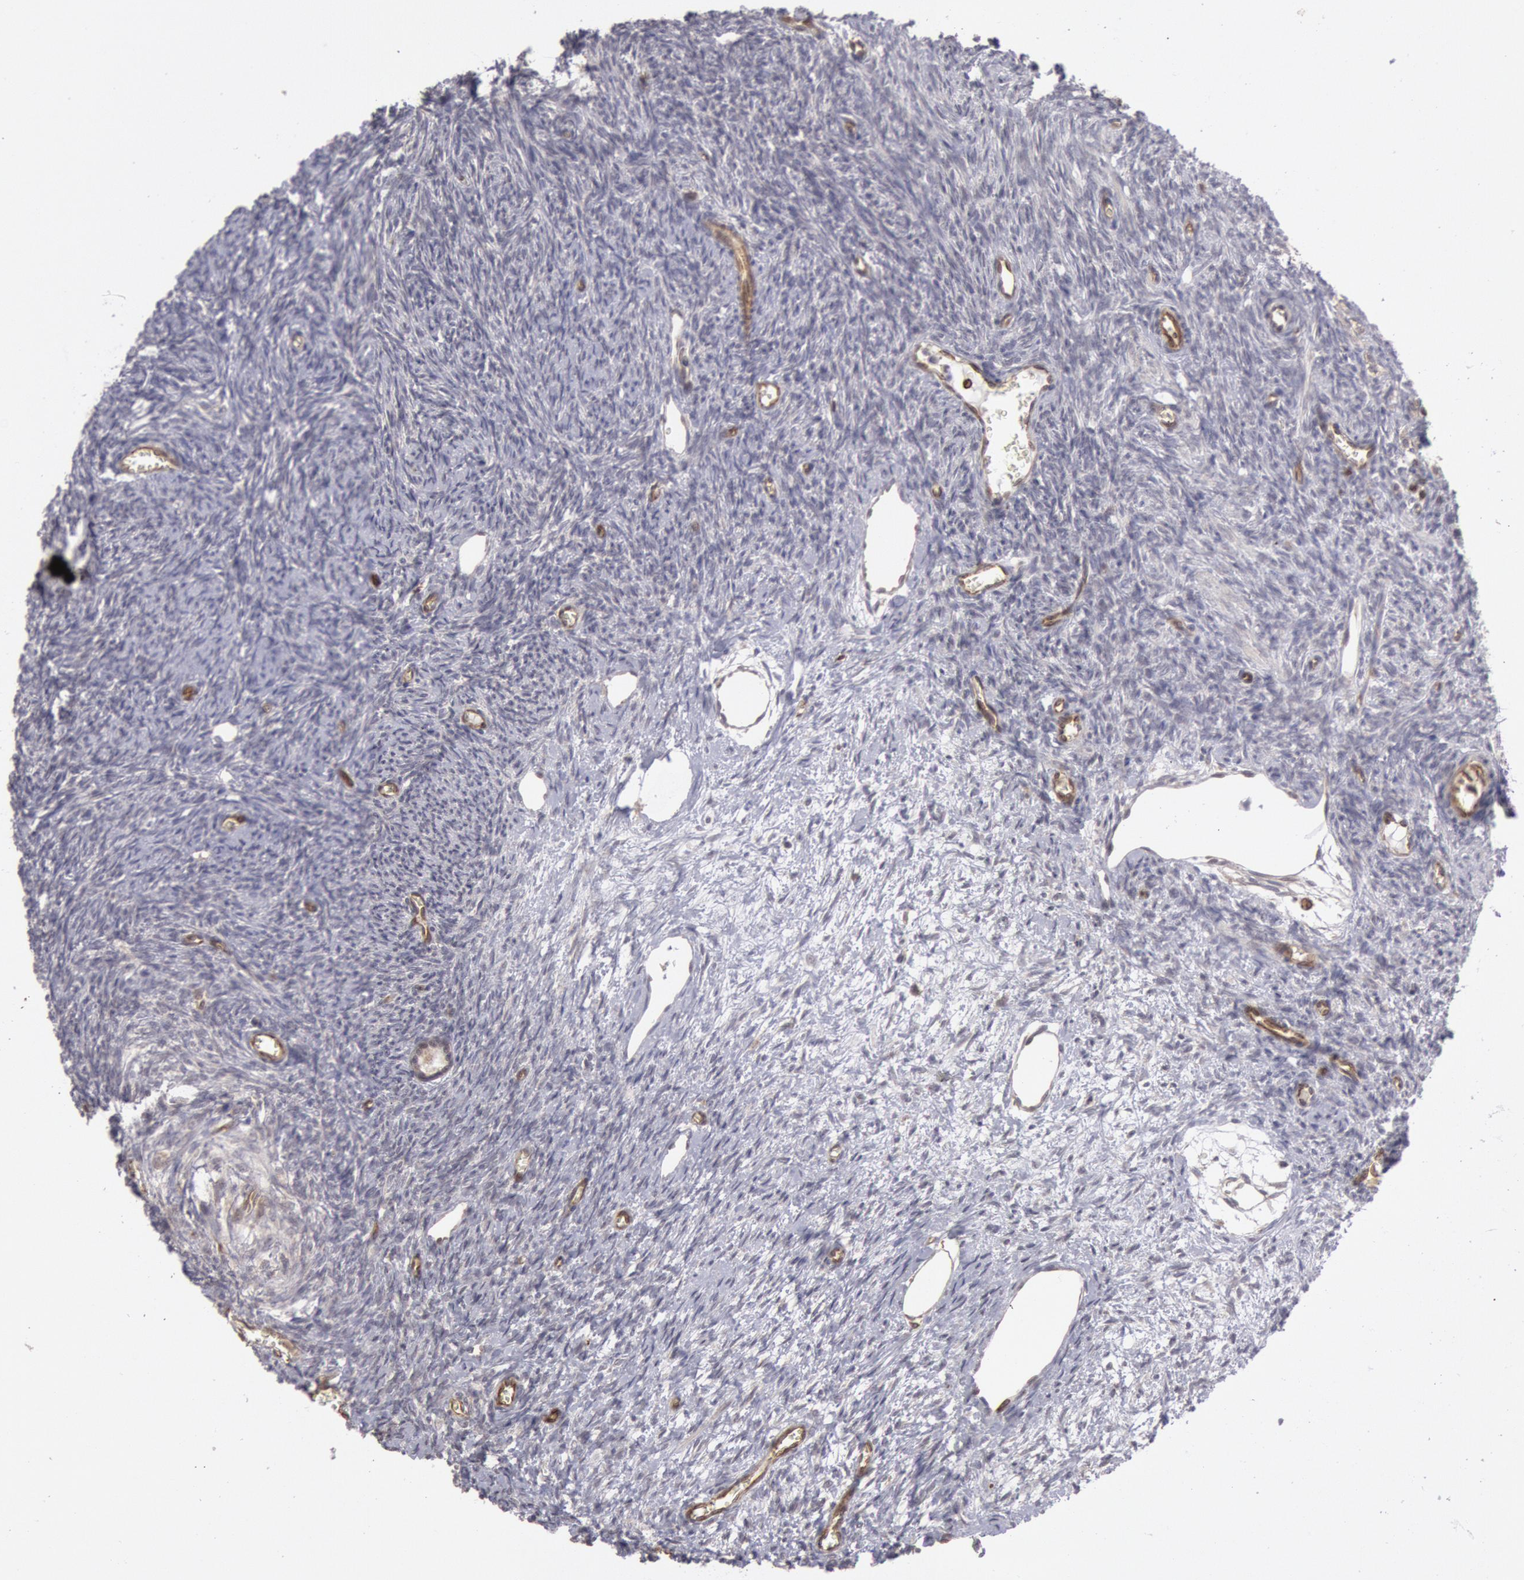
{"staining": {"intensity": "negative", "quantity": "none", "location": "none"}, "tissue": "ovary", "cell_type": "Ovarian stroma cells", "image_type": "normal", "snomed": [{"axis": "morphology", "description": "Normal tissue, NOS"}, {"axis": "topography", "description": "Ovary"}], "caption": "Immunohistochemistry photomicrograph of normal human ovary stained for a protein (brown), which exhibits no expression in ovarian stroma cells.", "gene": "ENSG00000250264", "patient": {"sex": "female", "age": 27}}